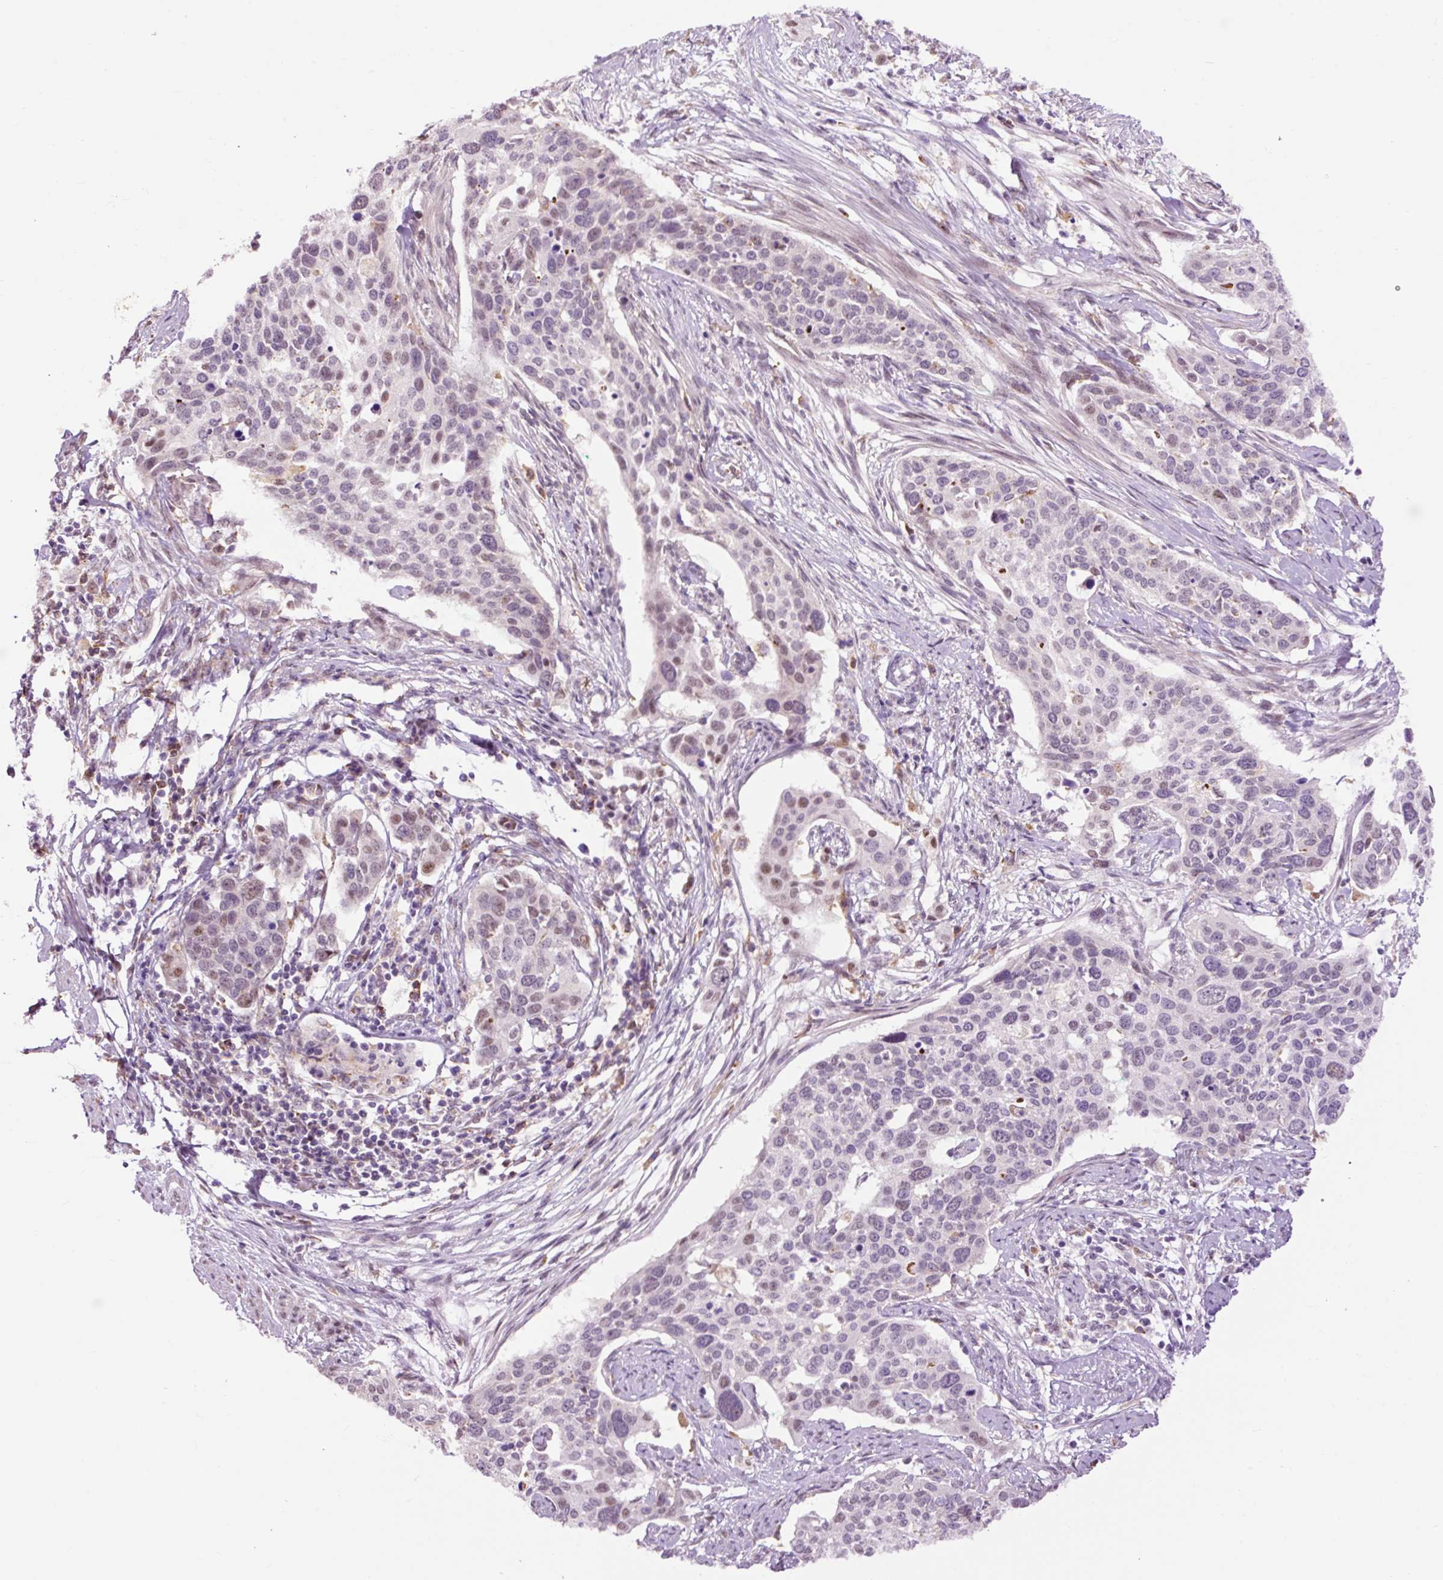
{"staining": {"intensity": "weak", "quantity": "<25%", "location": "nuclear"}, "tissue": "cervical cancer", "cell_type": "Tumor cells", "image_type": "cancer", "snomed": [{"axis": "morphology", "description": "Squamous cell carcinoma, NOS"}, {"axis": "topography", "description": "Cervix"}], "caption": "A high-resolution histopathology image shows immunohistochemistry staining of cervical squamous cell carcinoma, which demonstrates no significant staining in tumor cells. (DAB (3,3'-diaminobenzidine) immunohistochemistry (IHC) with hematoxylin counter stain).", "gene": "LY86", "patient": {"sex": "female", "age": 44}}